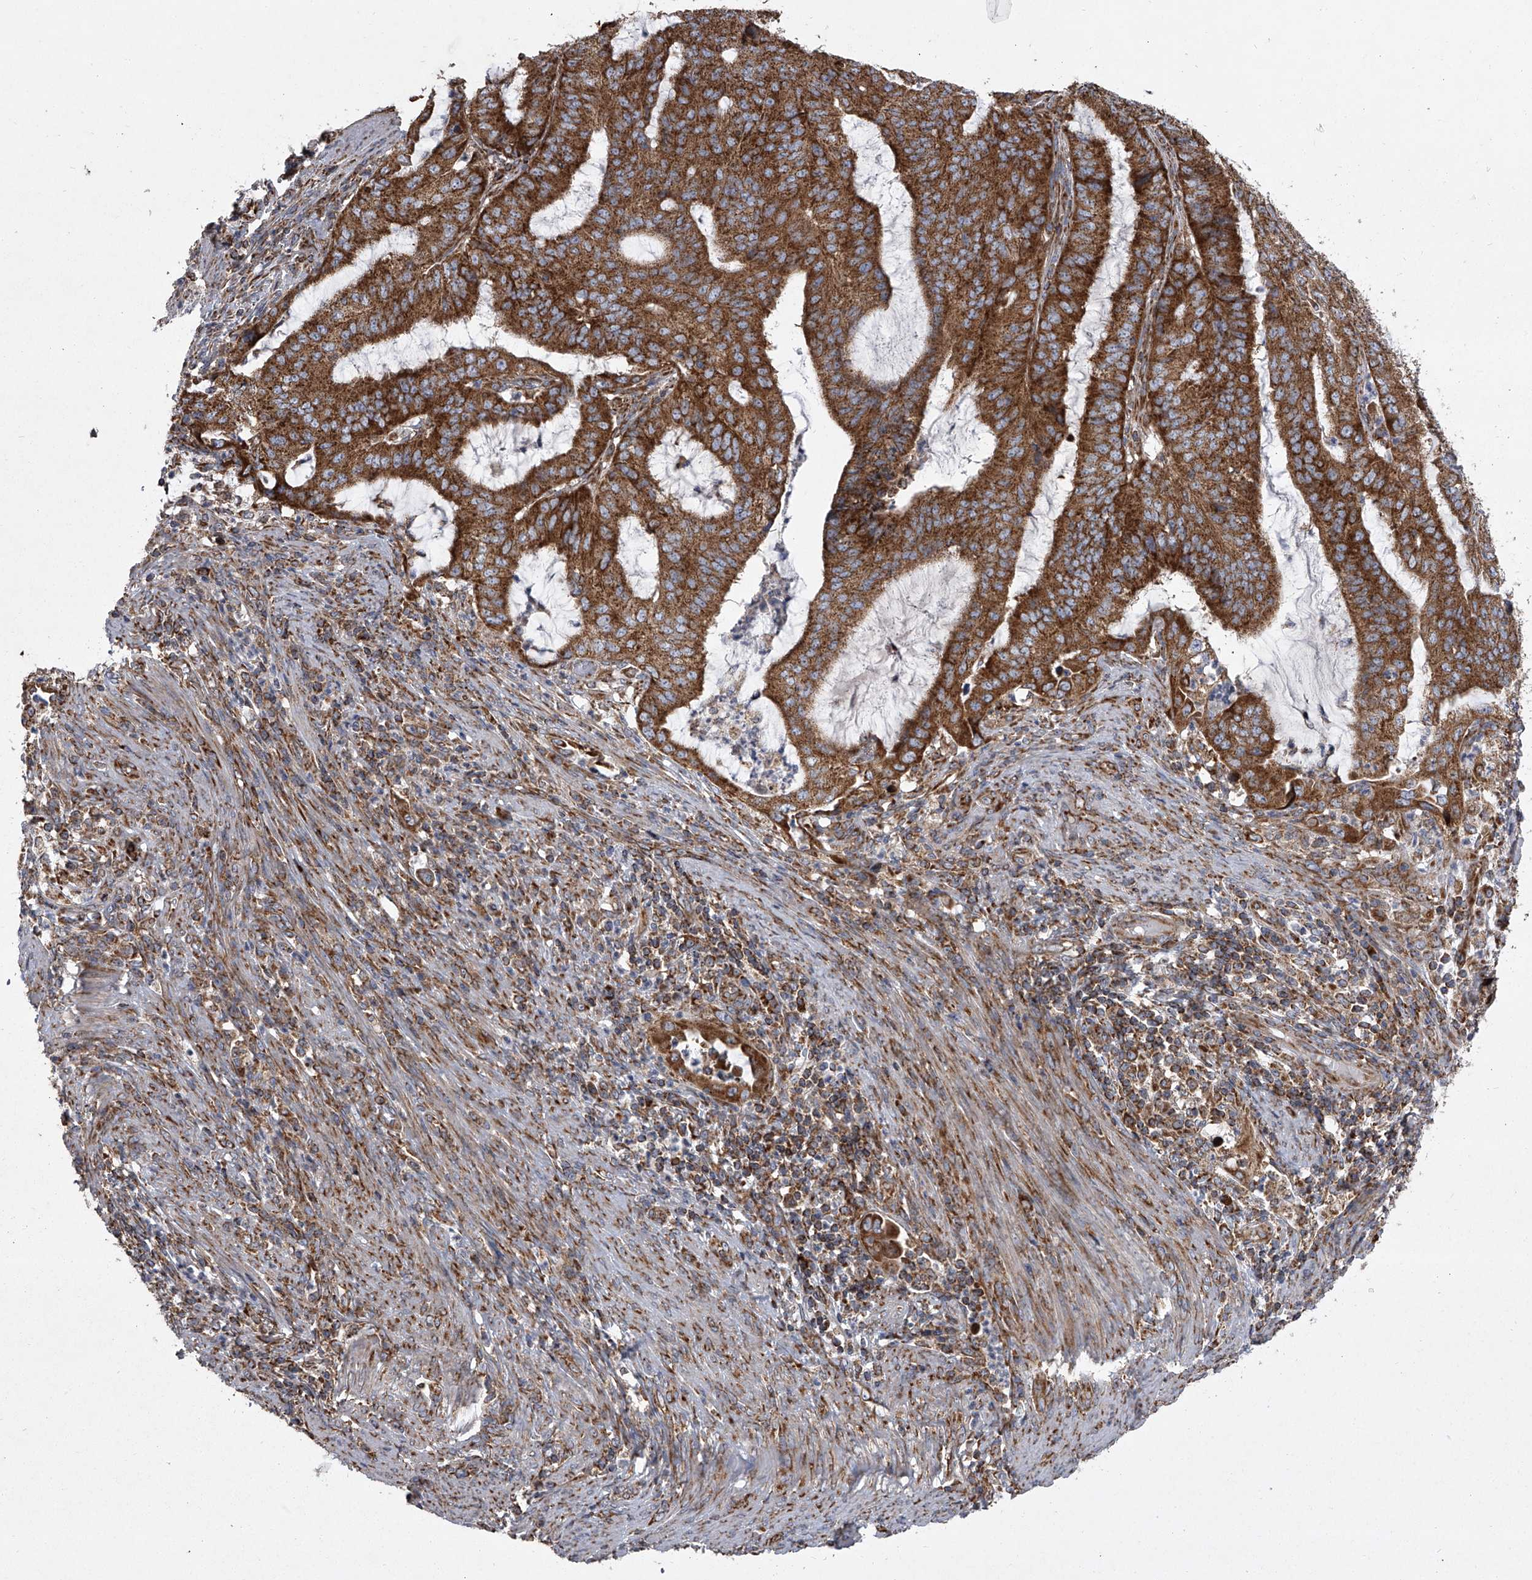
{"staining": {"intensity": "strong", "quantity": ">75%", "location": "cytoplasmic/membranous"}, "tissue": "endometrial cancer", "cell_type": "Tumor cells", "image_type": "cancer", "snomed": [{"axis": "morphology", "description": "Adenocarcinoma, NOS"}, {"axis": "topography", "description": "Endometrium"}], "caption": "Immunohistochemistry (IHC) histopathology image of endometrial cancer stained for a protein (brown), which shows high levels of strong cytoplasmic/membranous expression in about >75% of tumor cells.", "gene": "ZC3H15", "patient": {"sex": "female", "age": 51}}